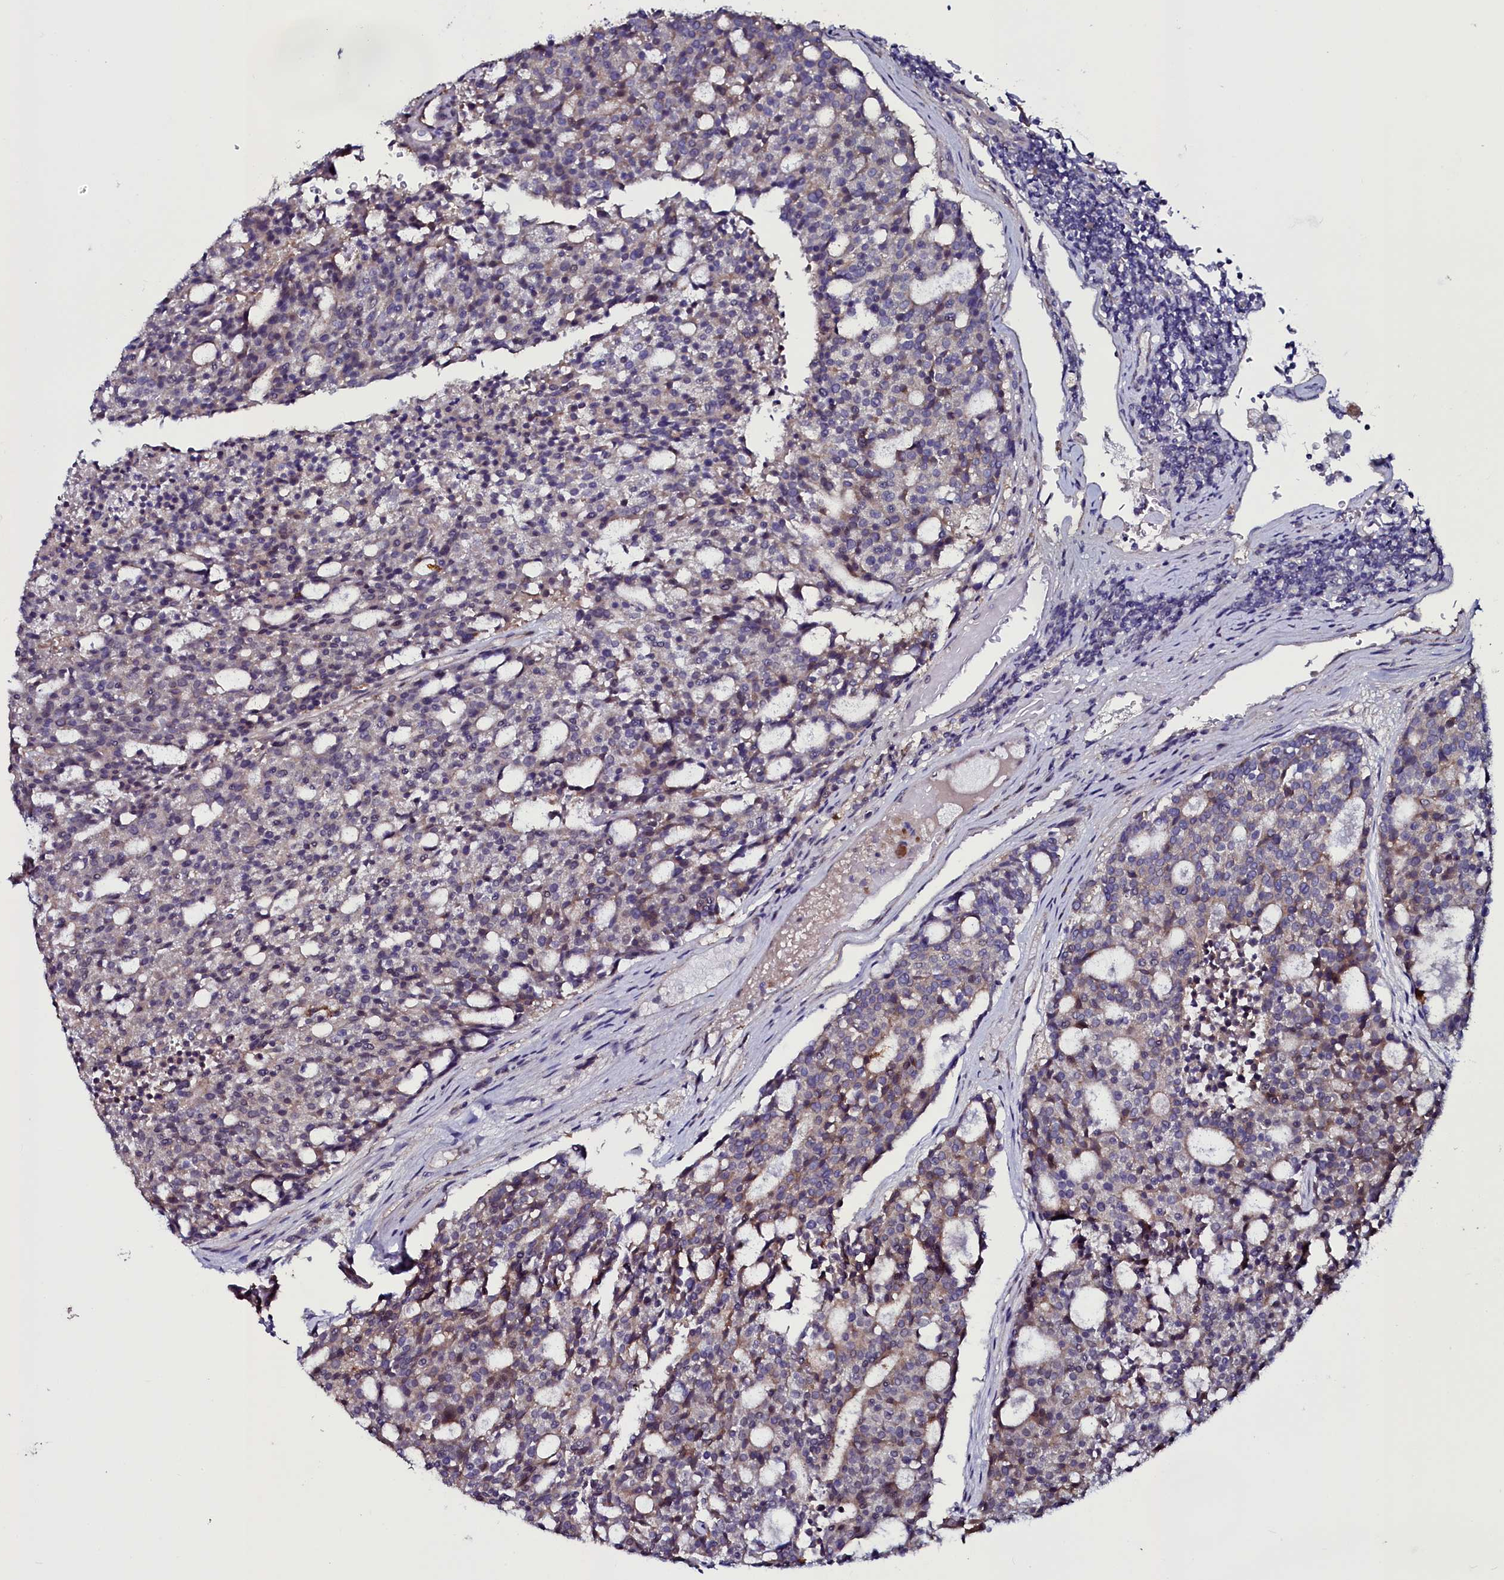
{"staining": {"intensity": "weak", "quantity": "<25%", "location": "cytoplasmic/membranous"}, "tissue": "carcinoid", "cell_type": "Tumor cells", "image_type": "cancer", "snomed": [{"axis": "morphology", "description": "Carcinoid, malignant, NOS"}, {"axis": "topography", "description": "Pancreas"}], "caption": "The immunohistochemistry (IHC) histopathology image has no significant positivity in tumor cells of carcinoid tissue.", "gene": "USPL1", "patient": {"sex": "female", "age": 54}}